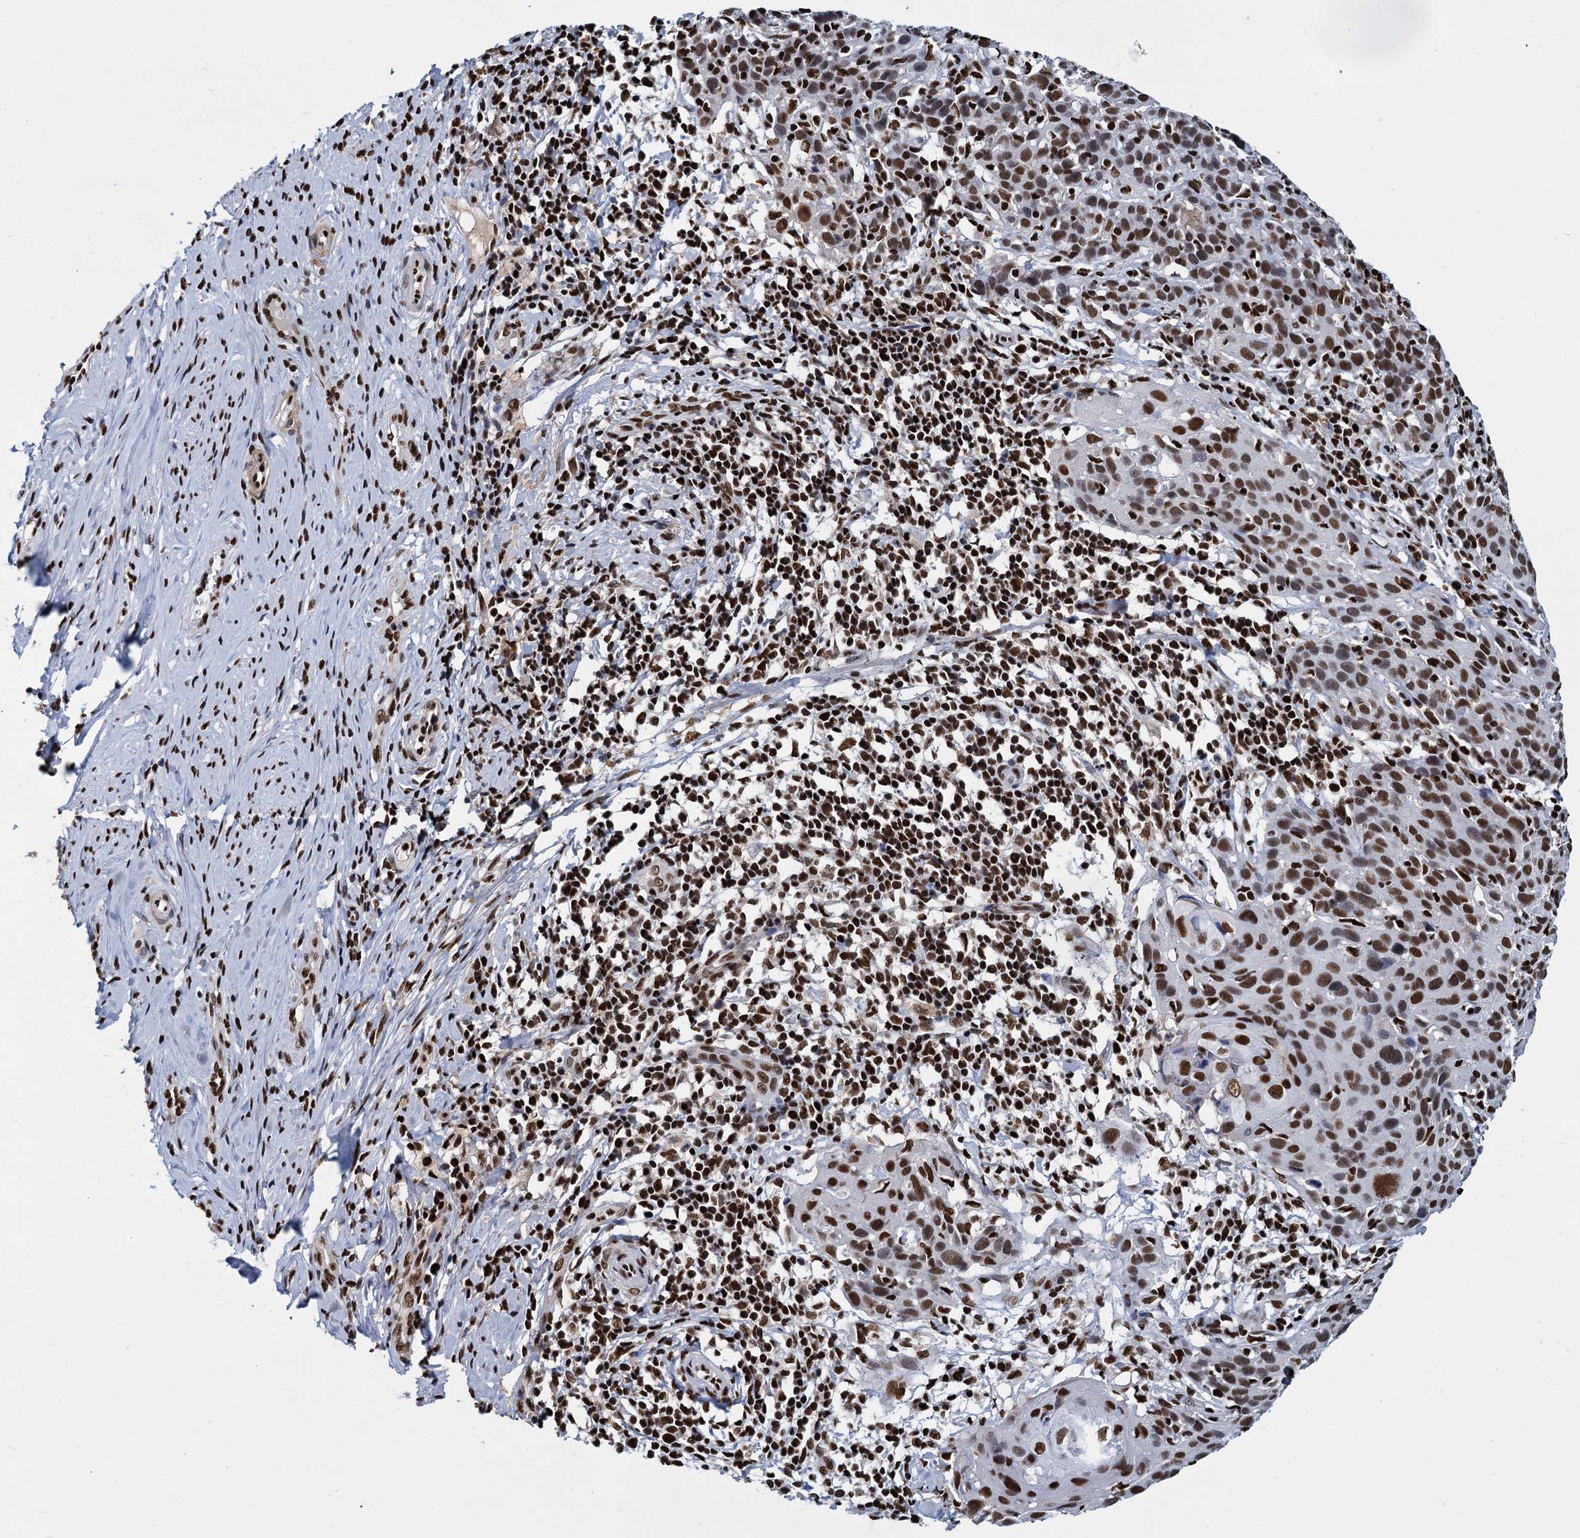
{"staining": {"intensity": "moderate", "quantity": ">75%", "location": "nuclear"}, "tissue": "cervical cancer", "cell_type": "Tumor cells", "image_type": "cancer", "snomed": [{"axis": "morphology", "description": "Squamous cell carcinoma, NOS"}, {"axis": "topography", "description": "Cervix"}], "caption": "High-power microscopy captured an immunohistochemistry micrograph of squamous cell carcinoma (cervical), revealing moderate nuclear staining in approximately >75% of tumor cells.", "gene": "DCPS", "patient": {"sex": "female", "age": 50}}